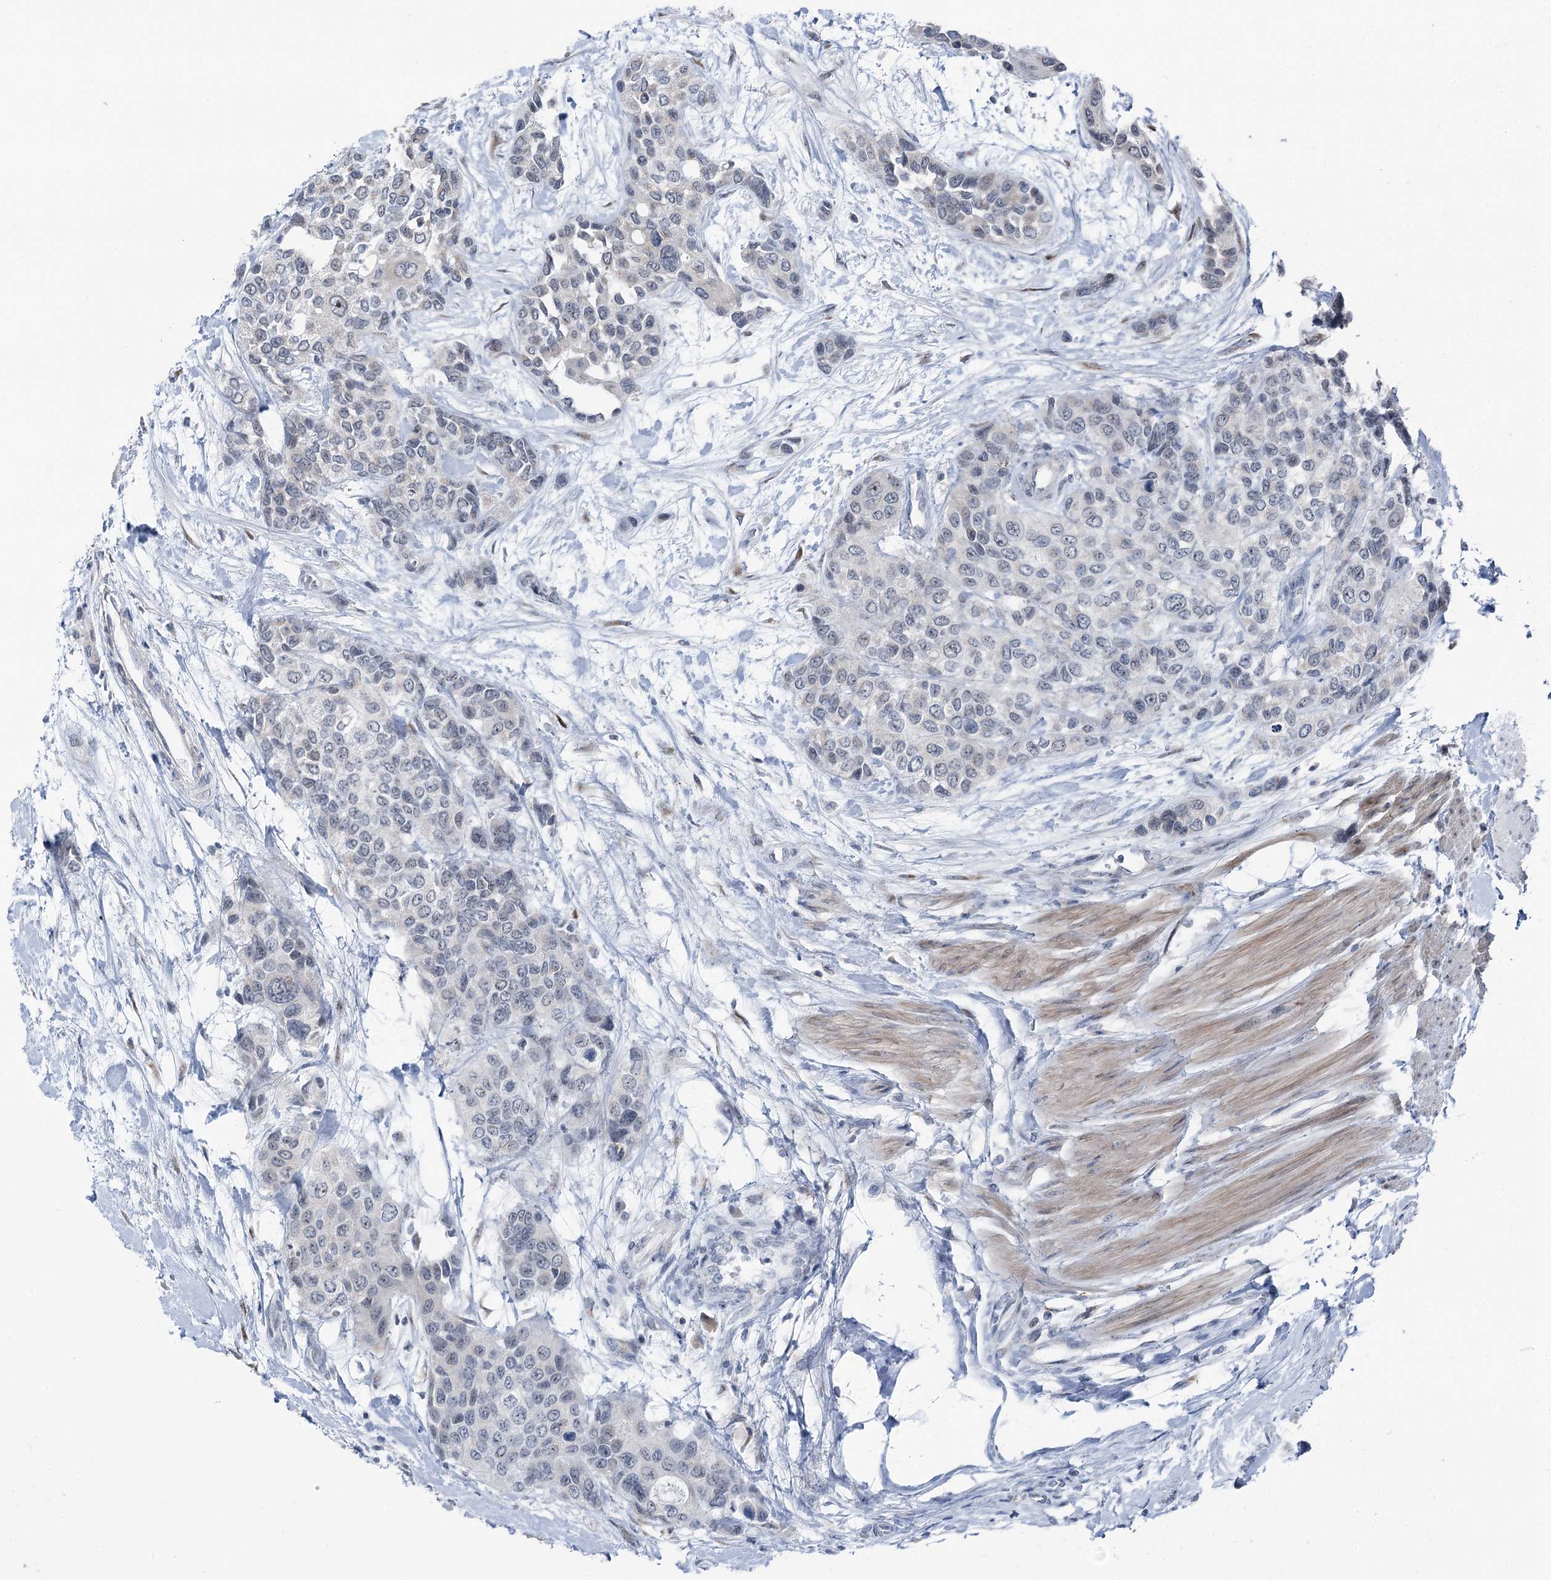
{"staining": {"intensity": "negative", "quantity": "none", "location": "none"}, "tissue": "urothelial cancer", "cell_type": "Tumor cells", "image_type": "cancer", "snomed": [{"axis": "morphology", "description": "Normal tissue, NOS"}, {"axis": "morphology", "description": "Urothelial carcinoma, High grade"}, {"axis": "topography", "description": "Vascular tissue"}, {"axis": "topography", "description": "Urinary bladder"}], "caption": "This is a photomicrograph of immunohistochemistry (IHC) staining of high-grade urothelial carcinoma, which shows no expression in tumor cells.", "gene": "STEEP1", "patient": {"sex": "female", "age": 56}}